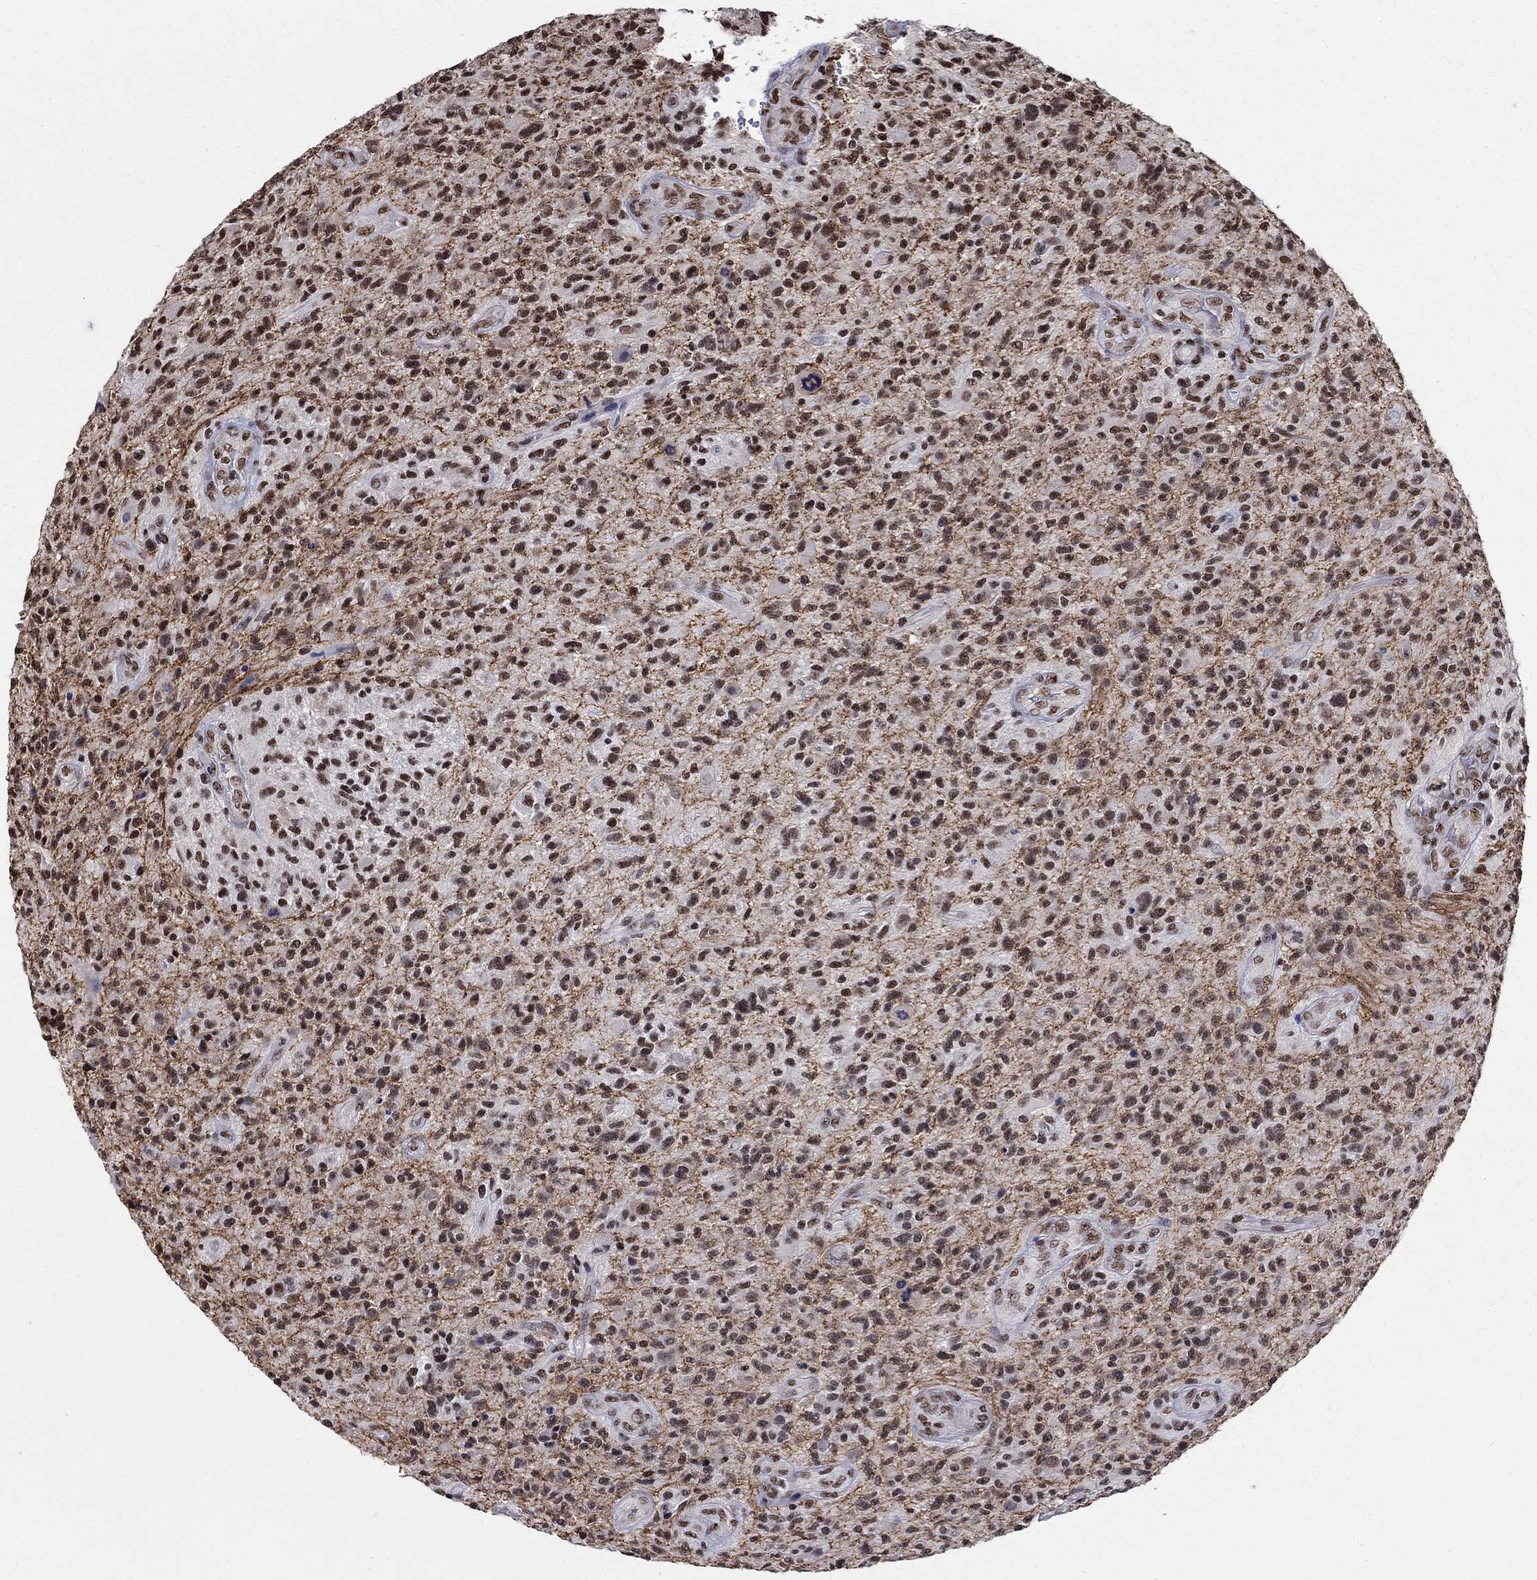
{"staining": {"intensity": "strong", "quantity": "25%-75%", "location": "nuclear"}, "tissue": "glioma", "cell_type": "Tumor cells", "image_type": "cancer", "snomed": [{"axis": "morphology", "description": "Glioma, malignant, High grade"}, {"axis": "topography", "description": "Brain"}], "caption": "A micrograph showing strong nuclear expression in about 25%-75% of tumor cells in malignant high-grade glioma, as visualized by brown immunohistochemical staining.", "gene": "FBXO16", "patient": {"sex": "male", "age": 47}}